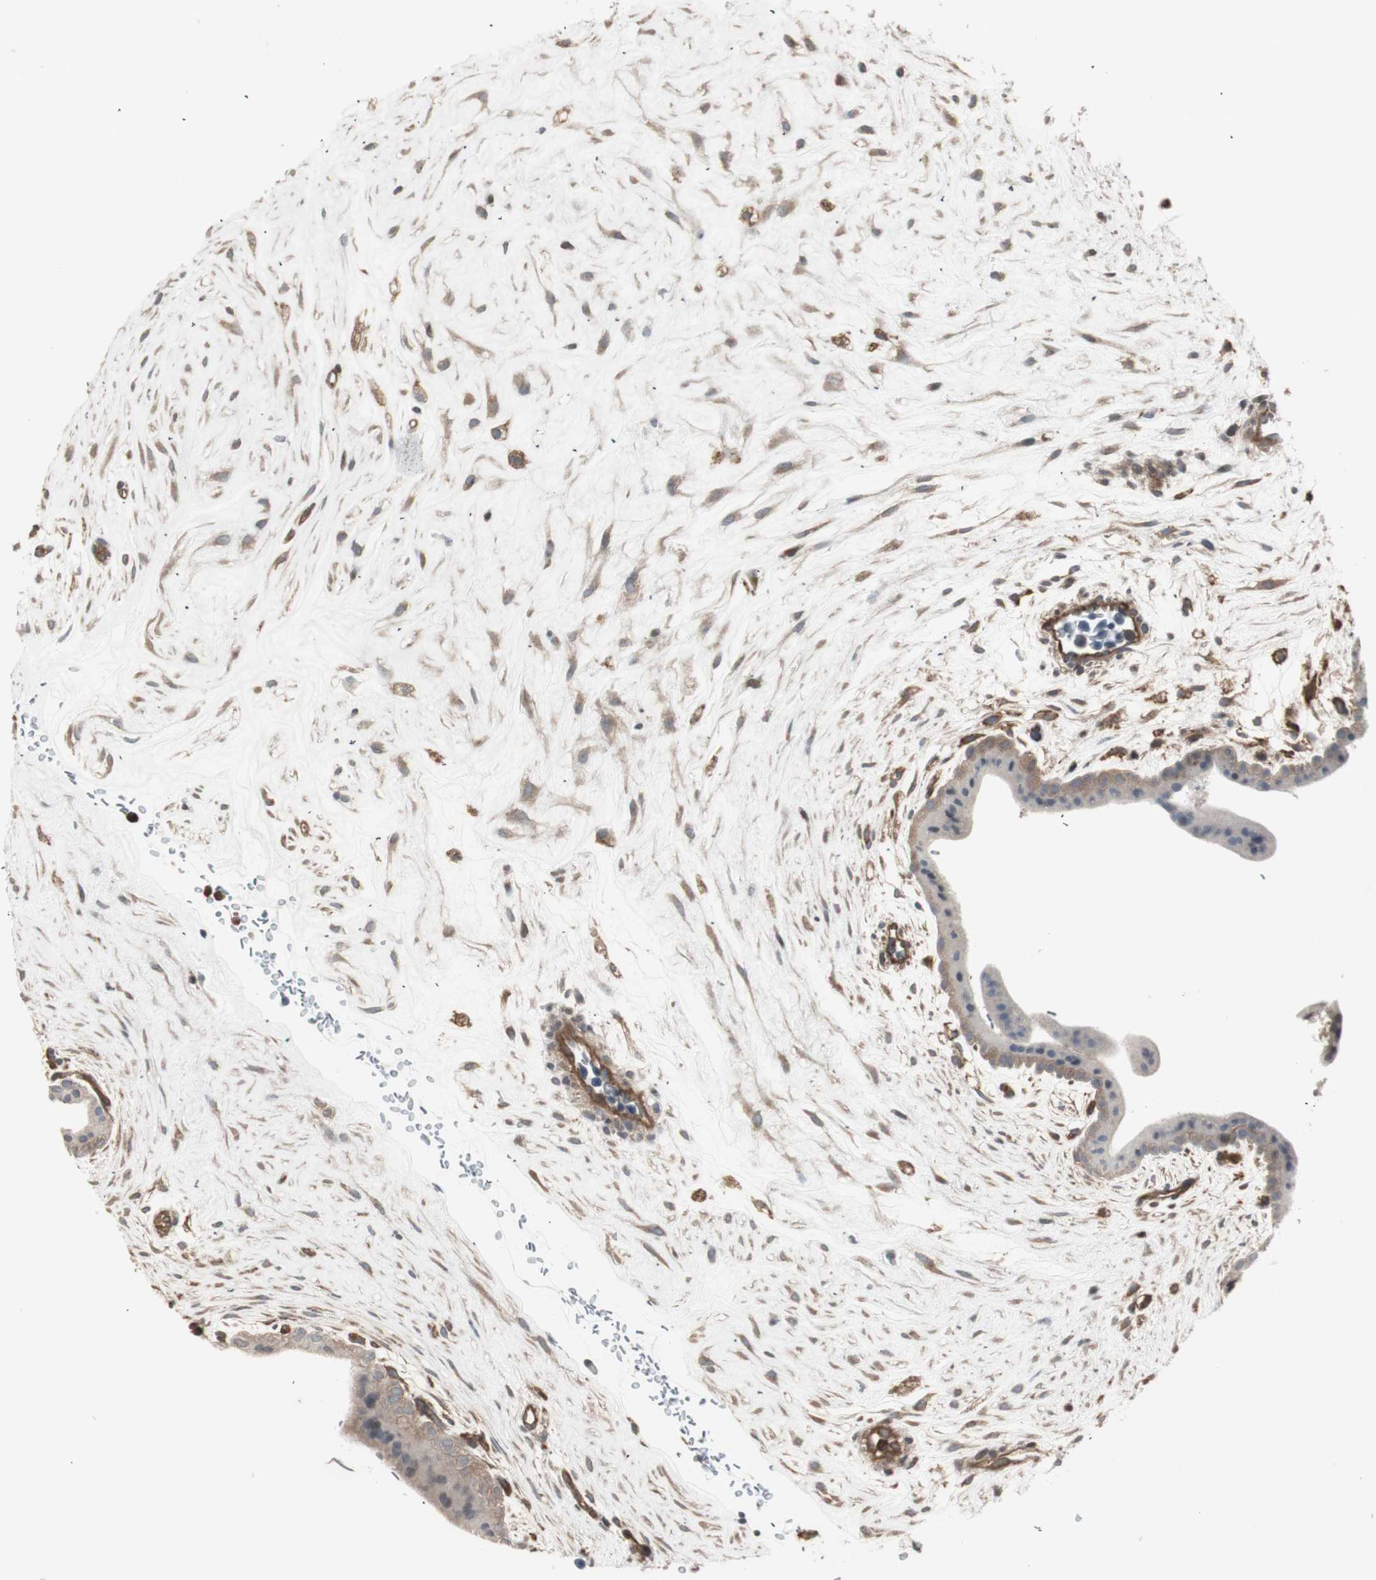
{"staining": {"intensity": "moderate", "quantity": "<25%", "location": "cytoplasmic/membranous"}, "tissue": "placenta", "cell_type": "Decidual cells", "image_type": "normal", "snomed": [{"axis": "morphology", "description": "Normal tissue, NOS"}, {"axis": "topography", "description": "Placenta"}], "caption": "This histopathology image exhibits unremarkable placenta stained with immunohistochemistry to label a protein in brown. The cytoplasmic/membranous of decidual cells show moderate positivity for the protein. Nuclei are counter-stained blue.", "gene": "ARHGEF1", "patient": {"sex": "female", "age": 35}}